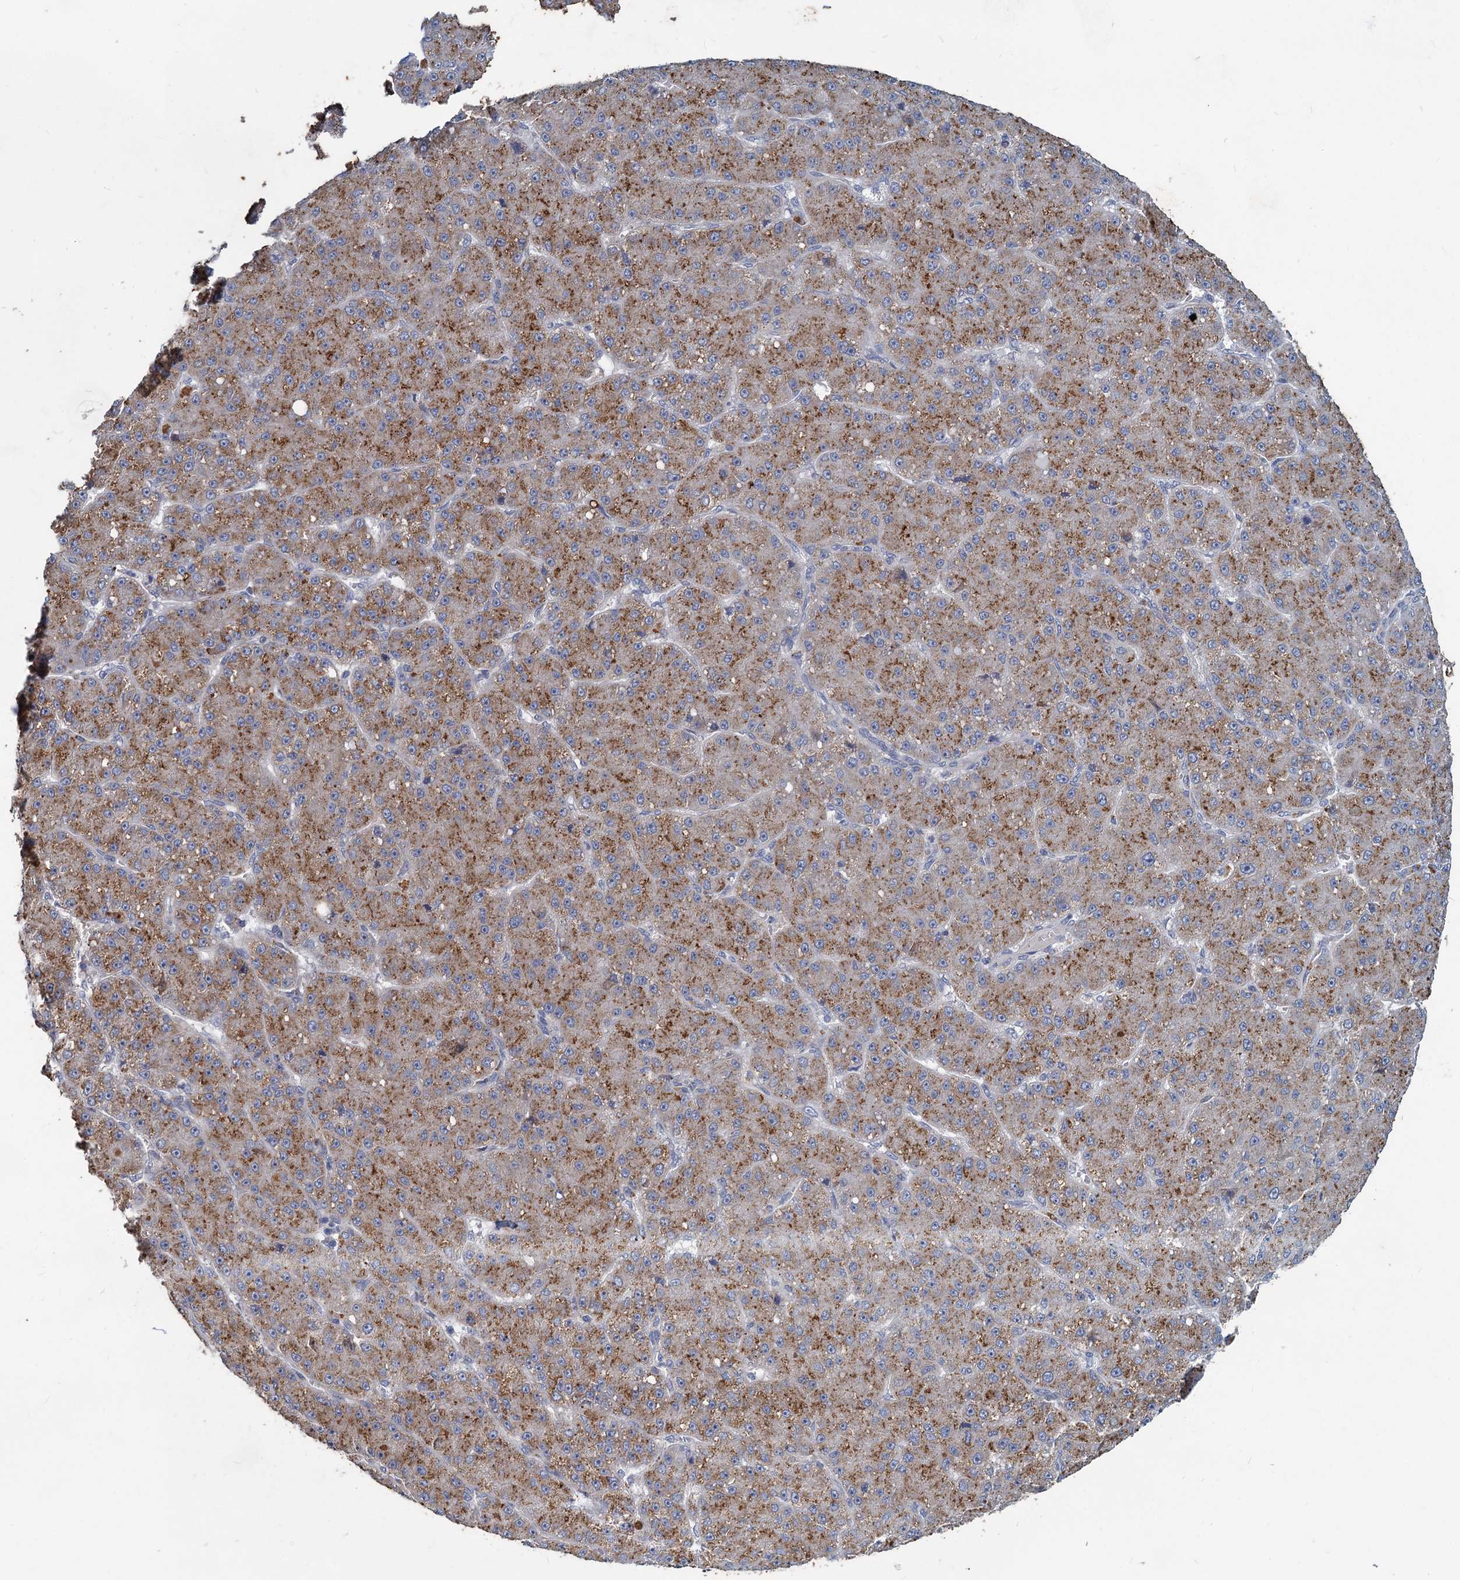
{"staining": {"intensity": "moderate", "quantity": ">75%", "location": "cytoplasmic/membranous"}, "tissue": "liver cancer", "cell_type": "Tumor cells", "image_type": "cancer", "snomed": [{"axis": "morphology", "description": "Carcinoma, Hepatocellular, NOS"}, {"axis": "topography", "description": "Liver"}], "caption": "Liver cancer tissue exhibits moderate cytoplasmic/membranous positivity in about >75% of tumor cells (Brightfield microscopy of DAB IHC at high magnification).", "gene": "SLC2A7", "patient": {"sex": "male", "age": 67}}